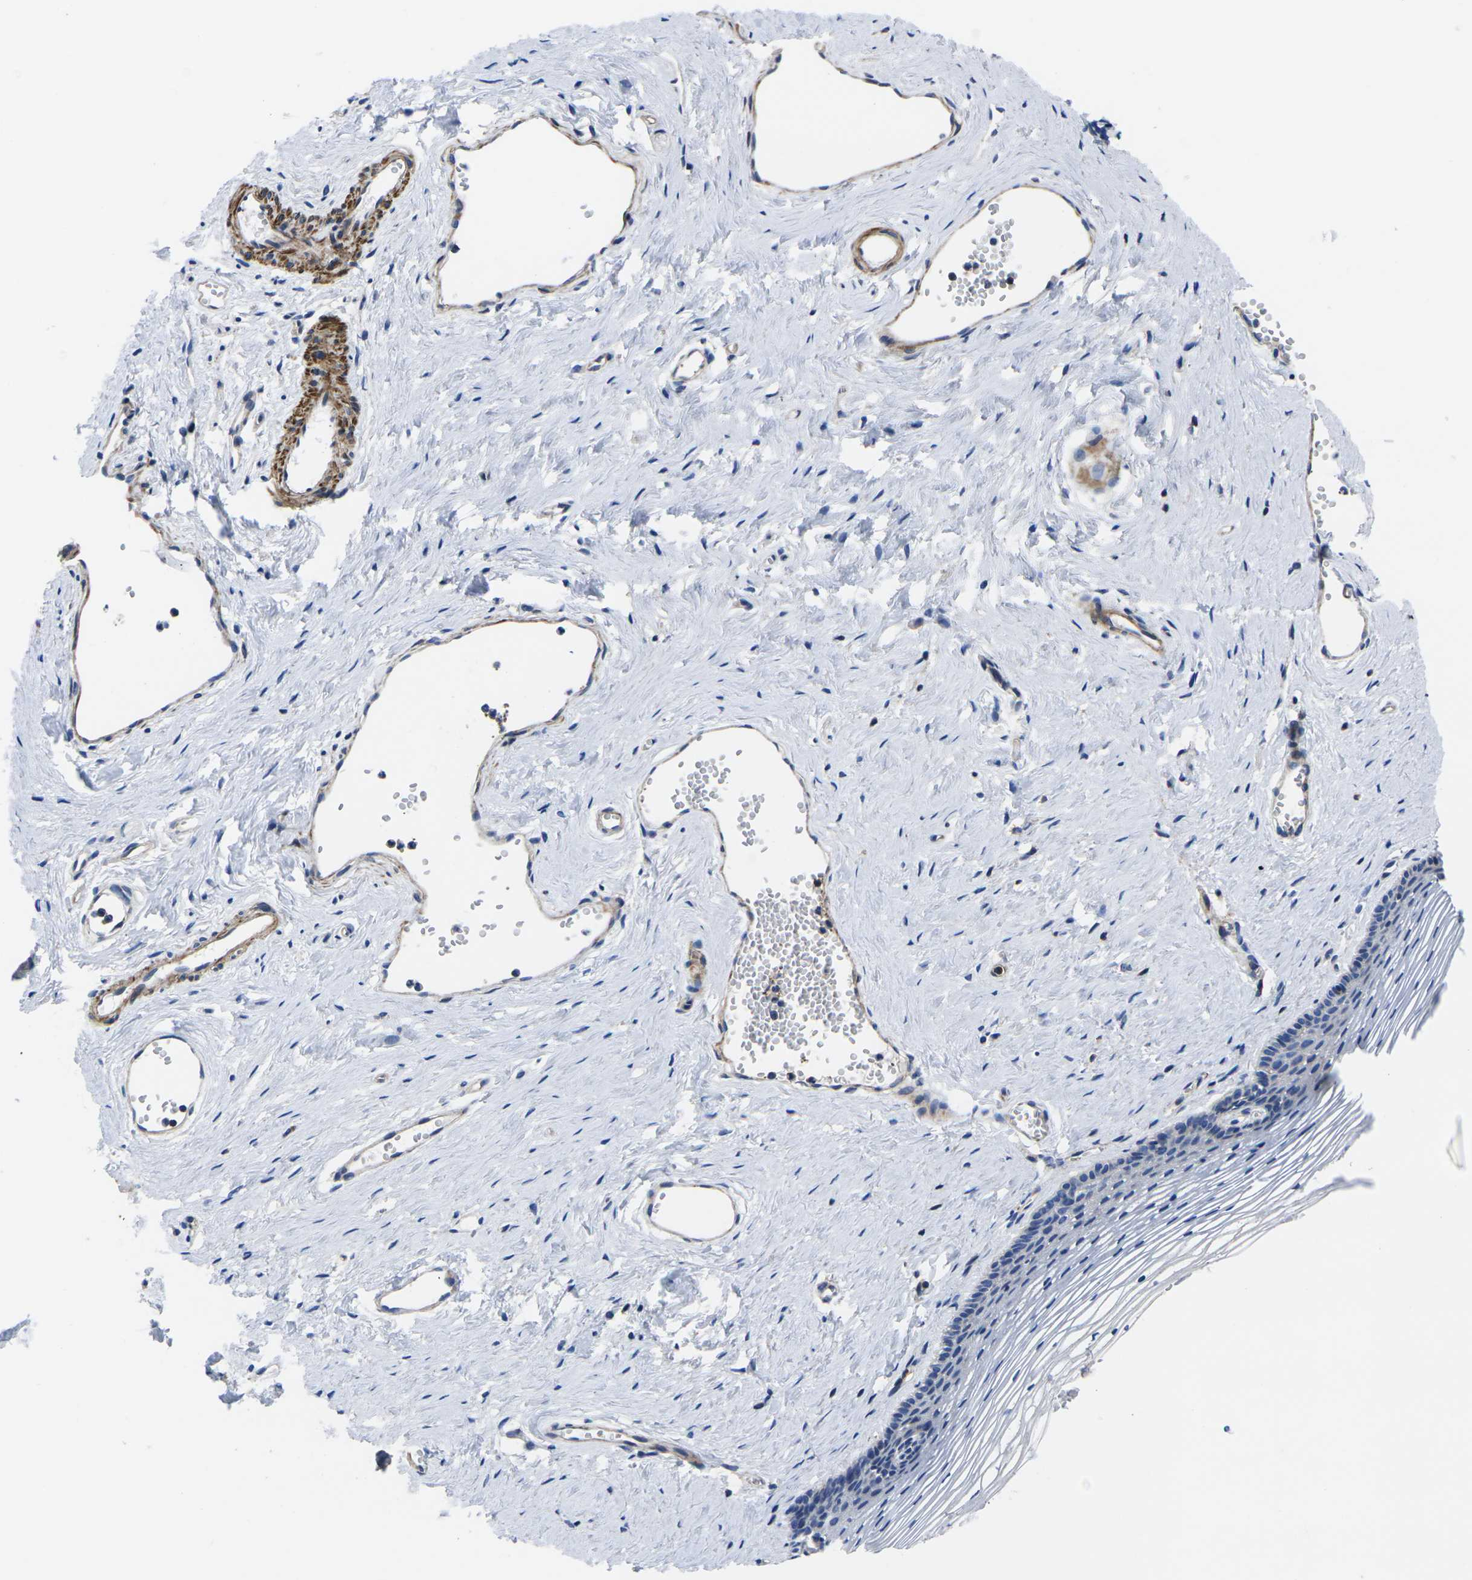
{"staining": {"intensity": "weak", "quantity": "<25%", "location": "cytoplasmic/membranous"}, "tissue": "vagina", "cell_type": "Squamous epithelial cells", "image_type": "normal", "snomed": [{"axis": "morphology", "description": "Normal tissue, NOS"}, {"axis": "topography", "description": "Vagina"}], "caption": "The immunohistochemistry (IHC) histopathology image has no significant staining in squamous epithelial cells of vagina. (DAB (3,3'-diaminobenzidine) immunohistochemistry, high magnification).", "gene": "GPR4", "patient": {"sex": "female", "age": 32}}